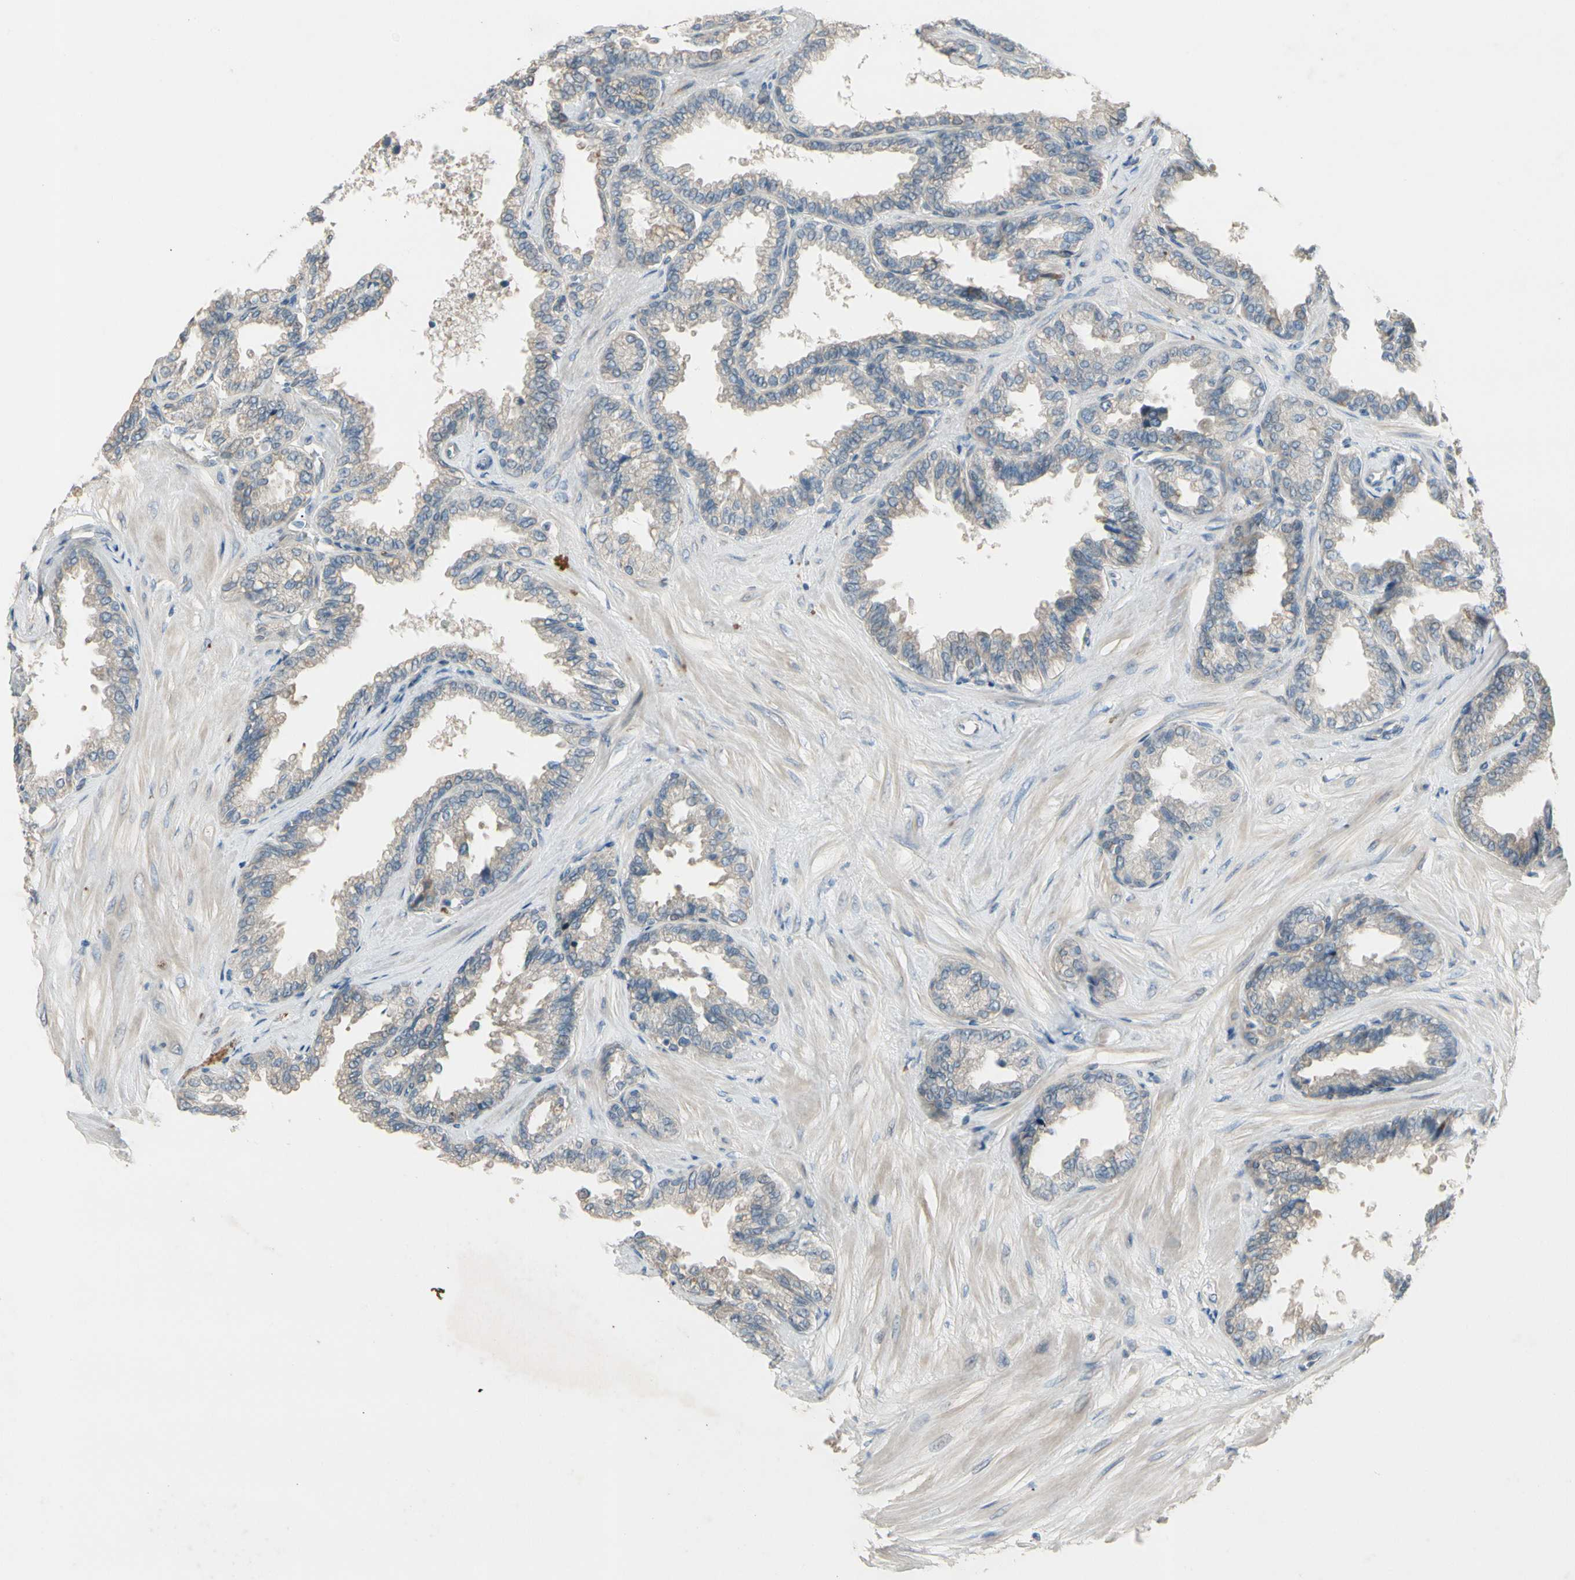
{"staining": {"intensity": "weak", "quantity": "25%-75%", "location": "cytoplasmic/membranous"}, "tissue": "seminal vesicle", "cell_type": "Glandular cells", "image_type": "normal", "snomed": [{"axis": "morphology", "description": "Normal tissue, NOS"}, {"axis": "topography", "description": "Seminal veicle"}], "caption": "Seminal vesicle stained with IHC shows weak cytoplasmic/membranous staining in about 25%-75% of glandular cells. The staining was performed using DAB, with brown indicating positive protein expression. Nuclei are stained blue with hematoxylin.", "gene": "PIP5K1B", "patient": {"sex": "male", "age": 46}}